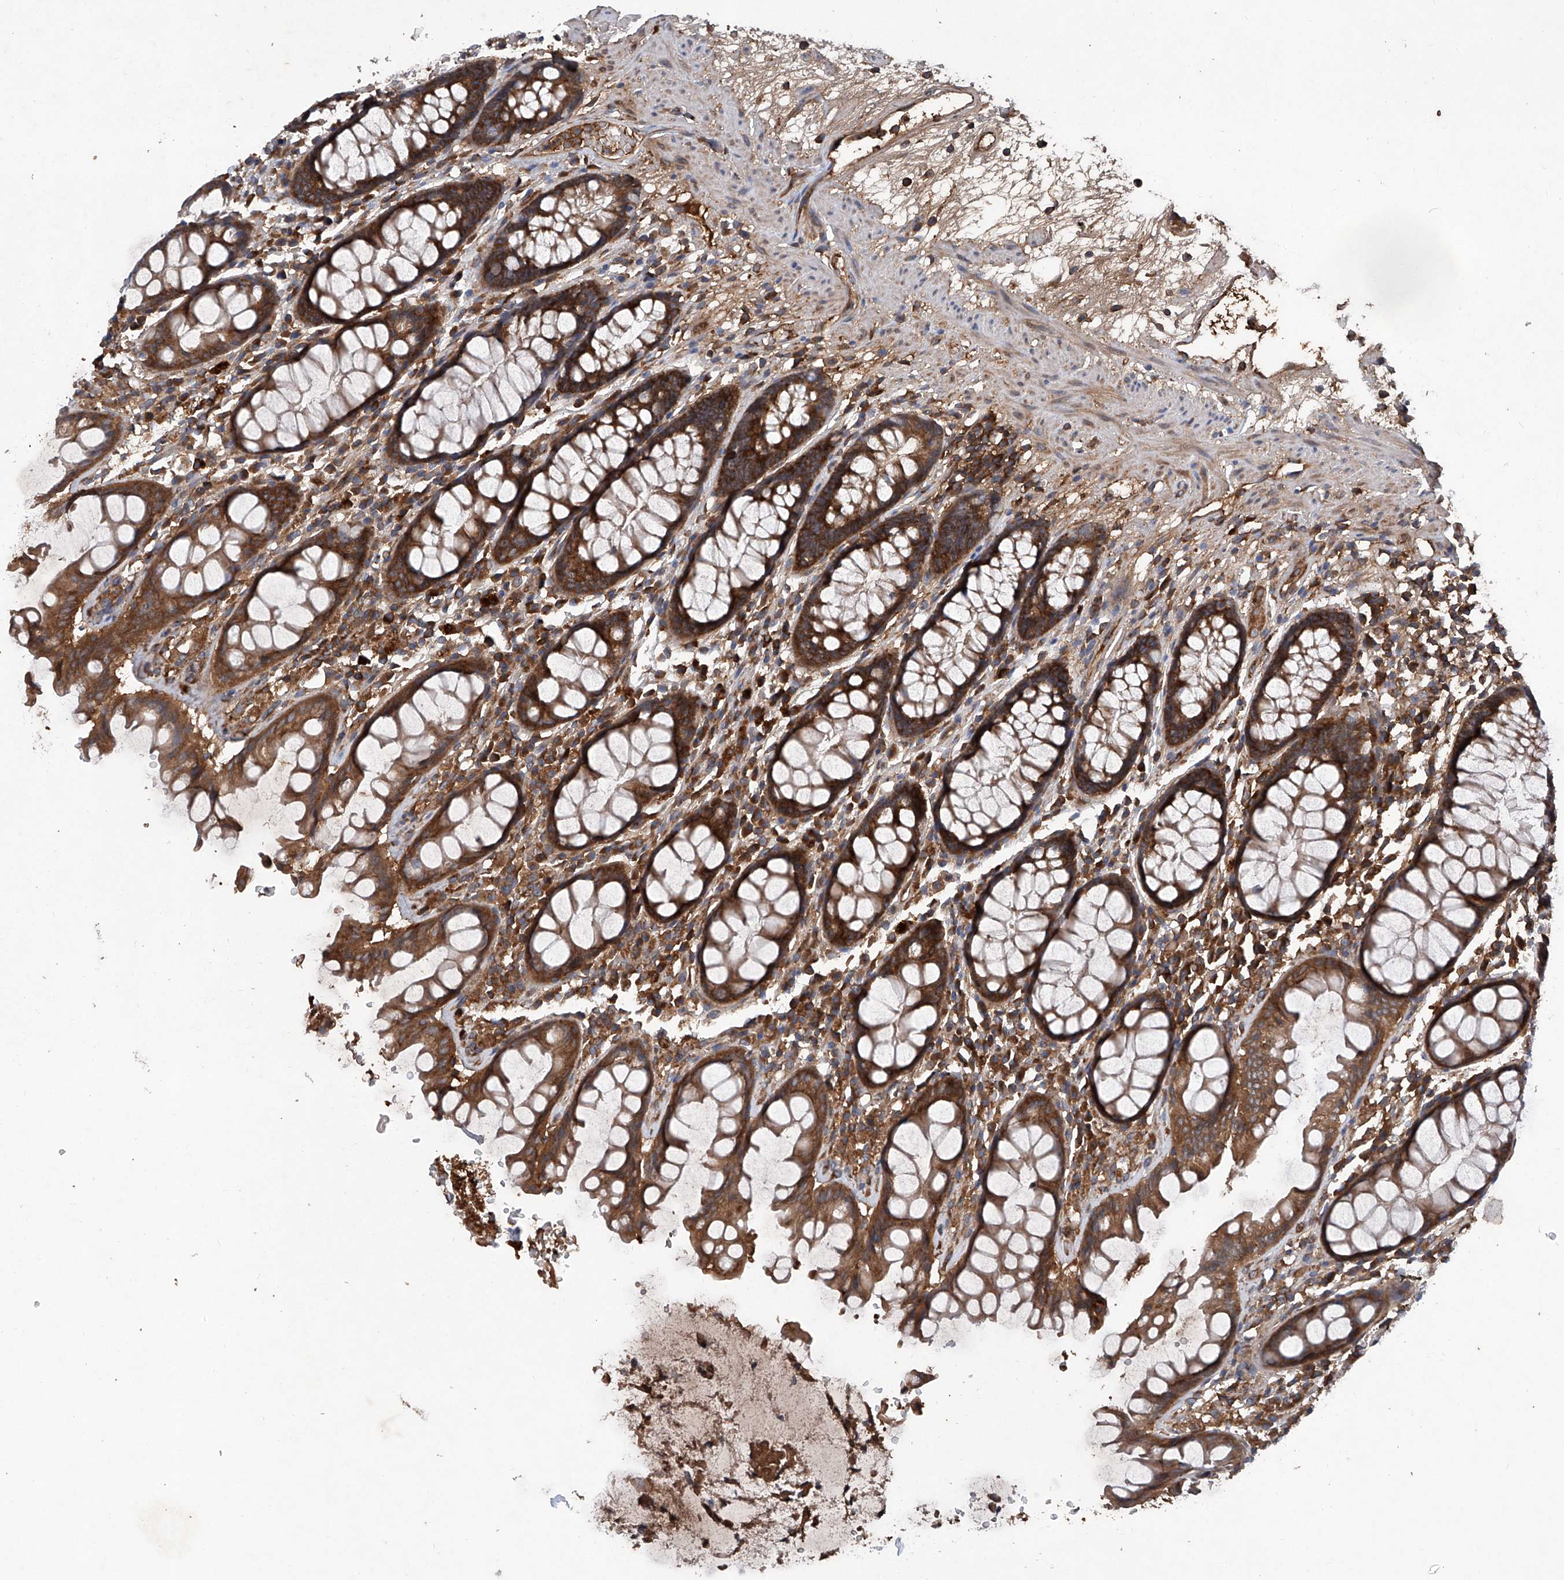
{"staining": {"intensity": "strong", "quantity": ">75%", "location": "cytoplasmic/membranous"}, "tissue": "rectum", "cell_type": "Glandular cells", "image_type": "normal", "snomed": [{"axis": "morphology", "description": "Normal tissue, NOS"}, {"axis": "topography", "description": "Rectum"}], "caption": "This is a micrograph of immunohistochemistry (IHC) staining of normal rectum, which shows strong positivity in the cytoplasmic/membranous of glandular cells.", "gene": "ASCC3", "patient": {"sex": "male", "age": 64}}